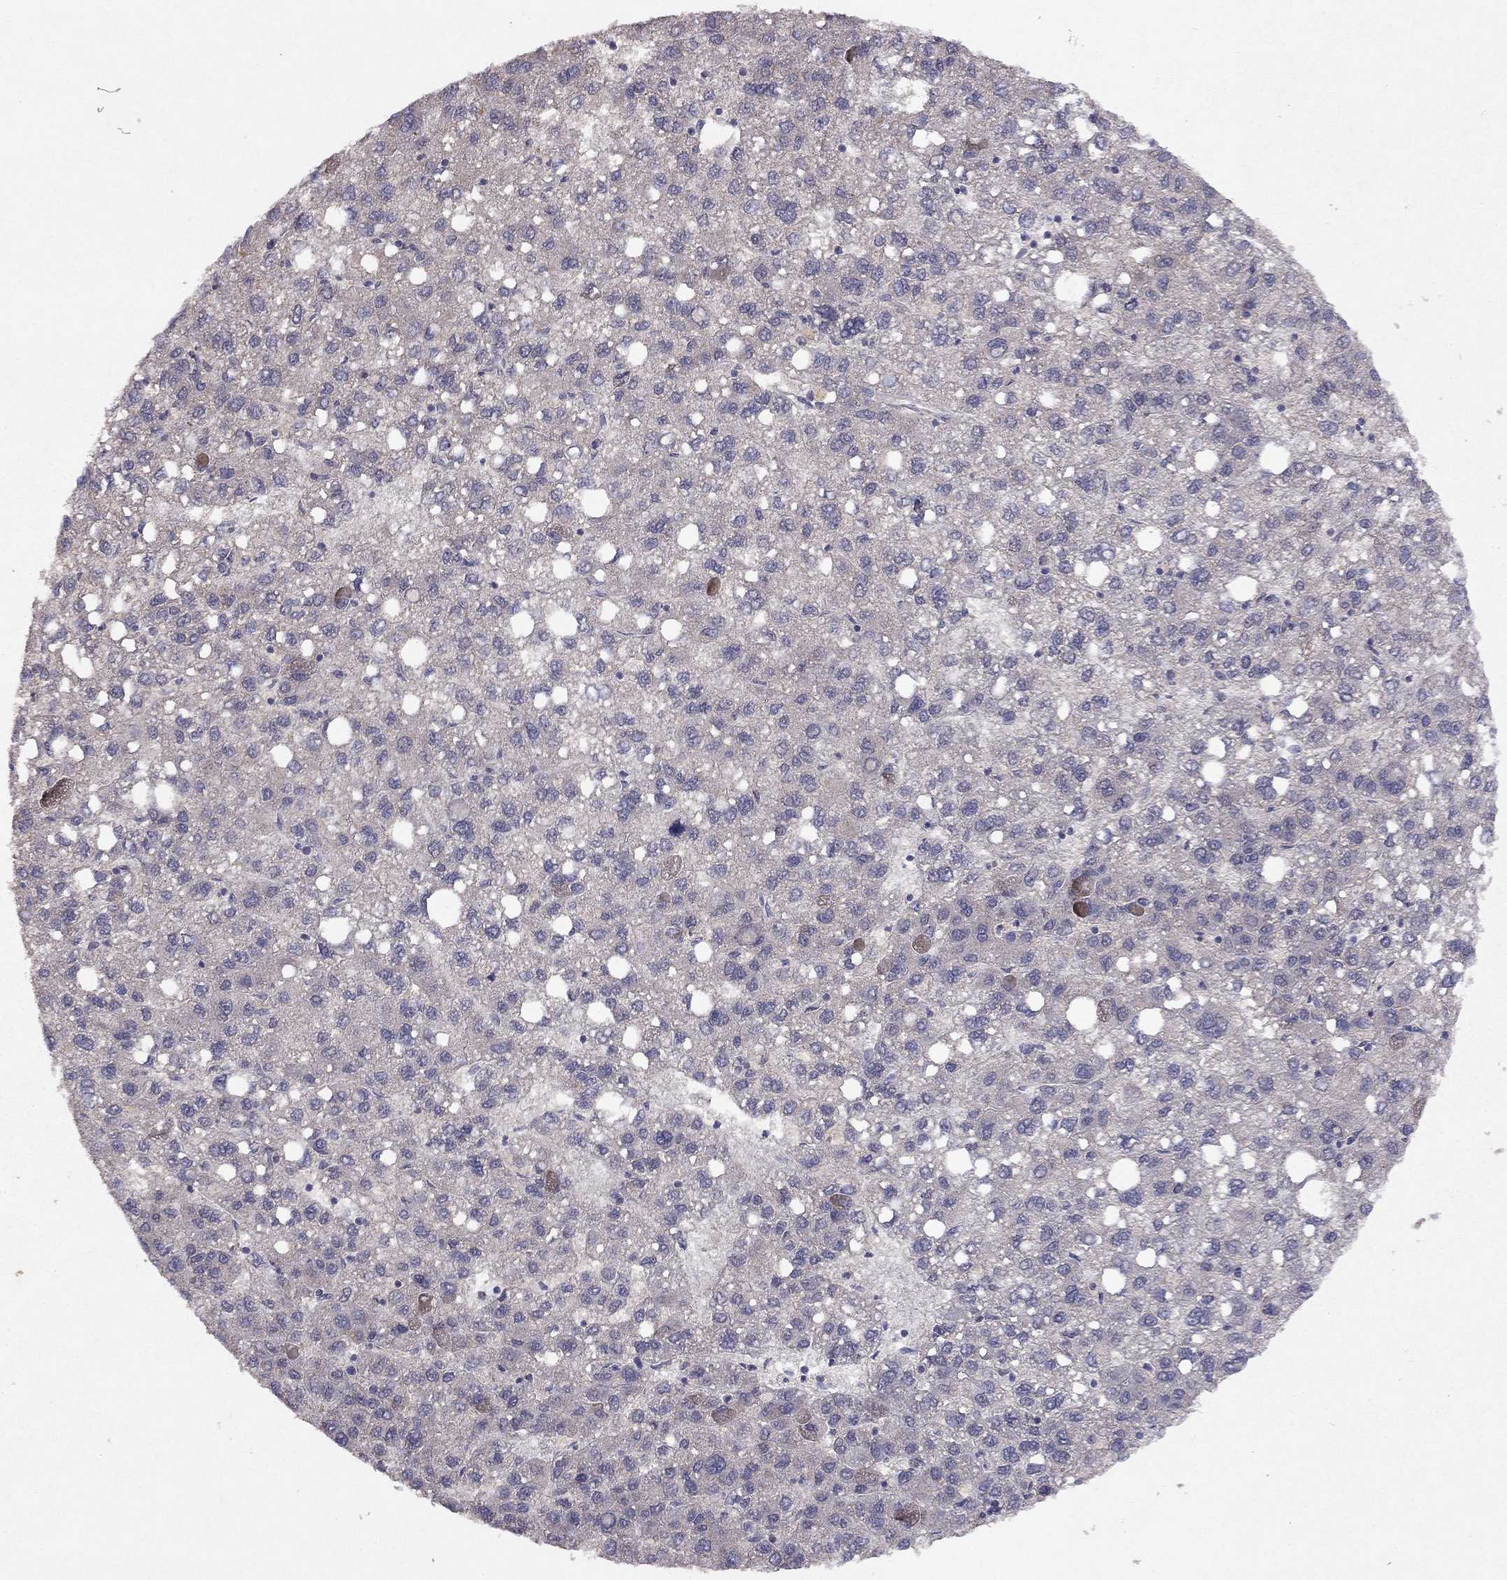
{"staining": {"intensity": "negative", "quantity": "none", "location": "none"}, "tissue": "liver cancer", "cell_type": "Tumor cells", "image_type": "cancer", "snomed": [{"axis": "morphology", "description": "Carcinoma, Hepatocellular, NOS"}, {"axis": "topography", "description": "Liver"}], "caption": "This is an immunohistochemistry (IHC) image of human liver hepatocellular carcinoma. There is no expression in tumor cells.", "gene": "ESR2", "patient": {"sex": "female", "age": 82}}